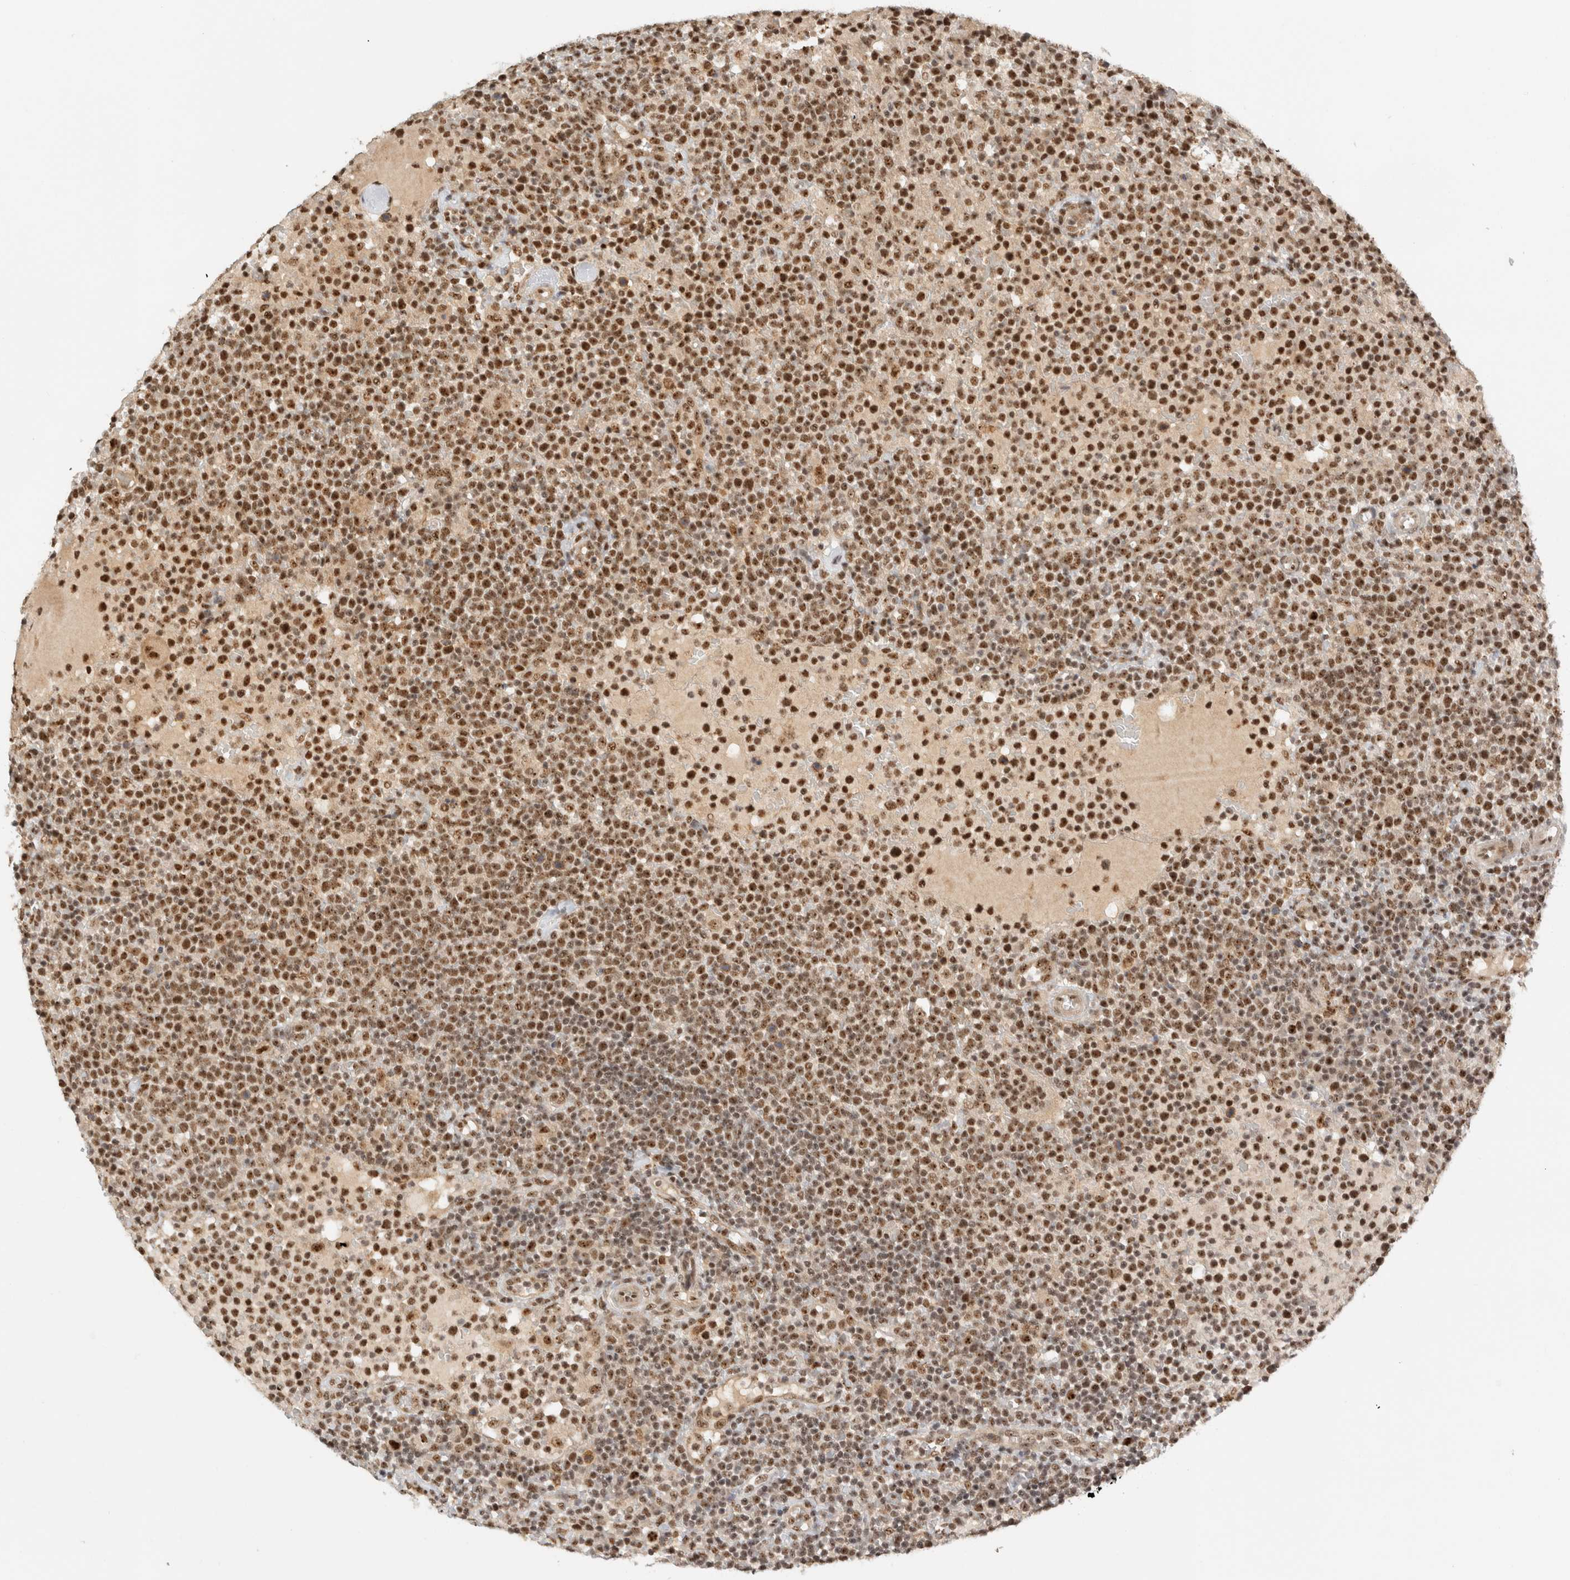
{"staining": {"intensity": "moderate", "quantity": ">75%", "location": "nuclear"}, "tissue": "lymphoma", "cell_type": "Tumor cells", "image_type": "cancer", "snomed": [{"axis": "morphology", "description": "Malignant lymphoma, non-Hodgkin's type, High grade"}, {"axis": "topography", "description": "Lymph node"}], "caption": "Immunohistochemical staining of human lymphoma displays moderate nuclear protein positivity in about >75% of tumor cells.", "gene": "EBNA1BP2", "patient": {"sex": "male", "age": 61}}